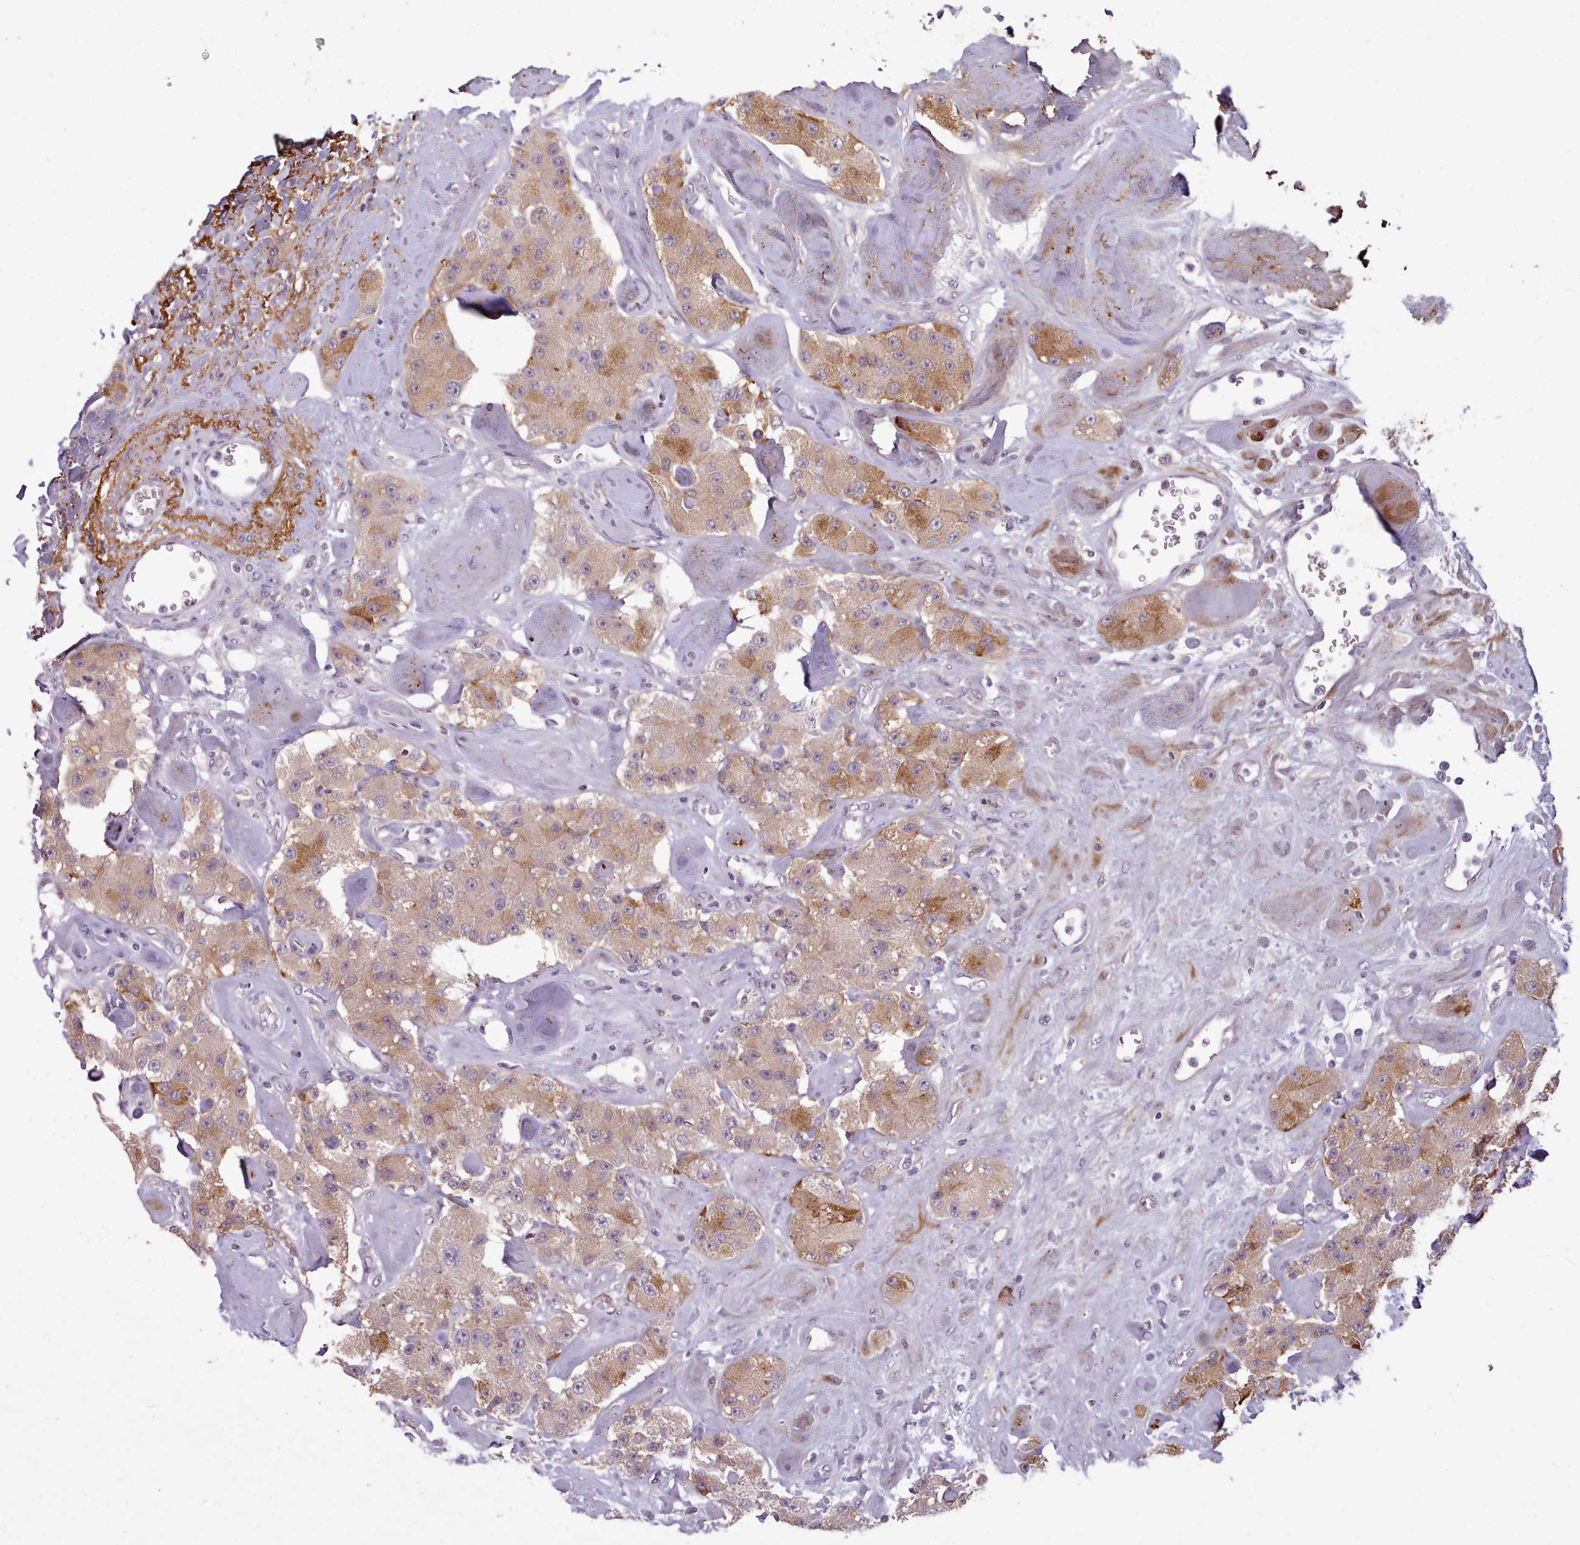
{"staining": {"intensity": "moderate", "quantity": ">75%", "location": "cytoplasmic/membranous"}, "tissue": "carcinoid", "cell_type": "Tumor cells", "image_type": "cancer", "snomed": [{"axis": "morphology", "description": "Carcinoid, malignant, NOS"}, {"axis": "topography", "description": "Pancreas"}], "caption": "A photomicrograph of malignant carcinoid stained for a protein demonstrates moderate cytoplasmic/membranous brown staining in tumor cells.", "gene": "NMRK1", "patient": {"sex": "male", "age": 41}}